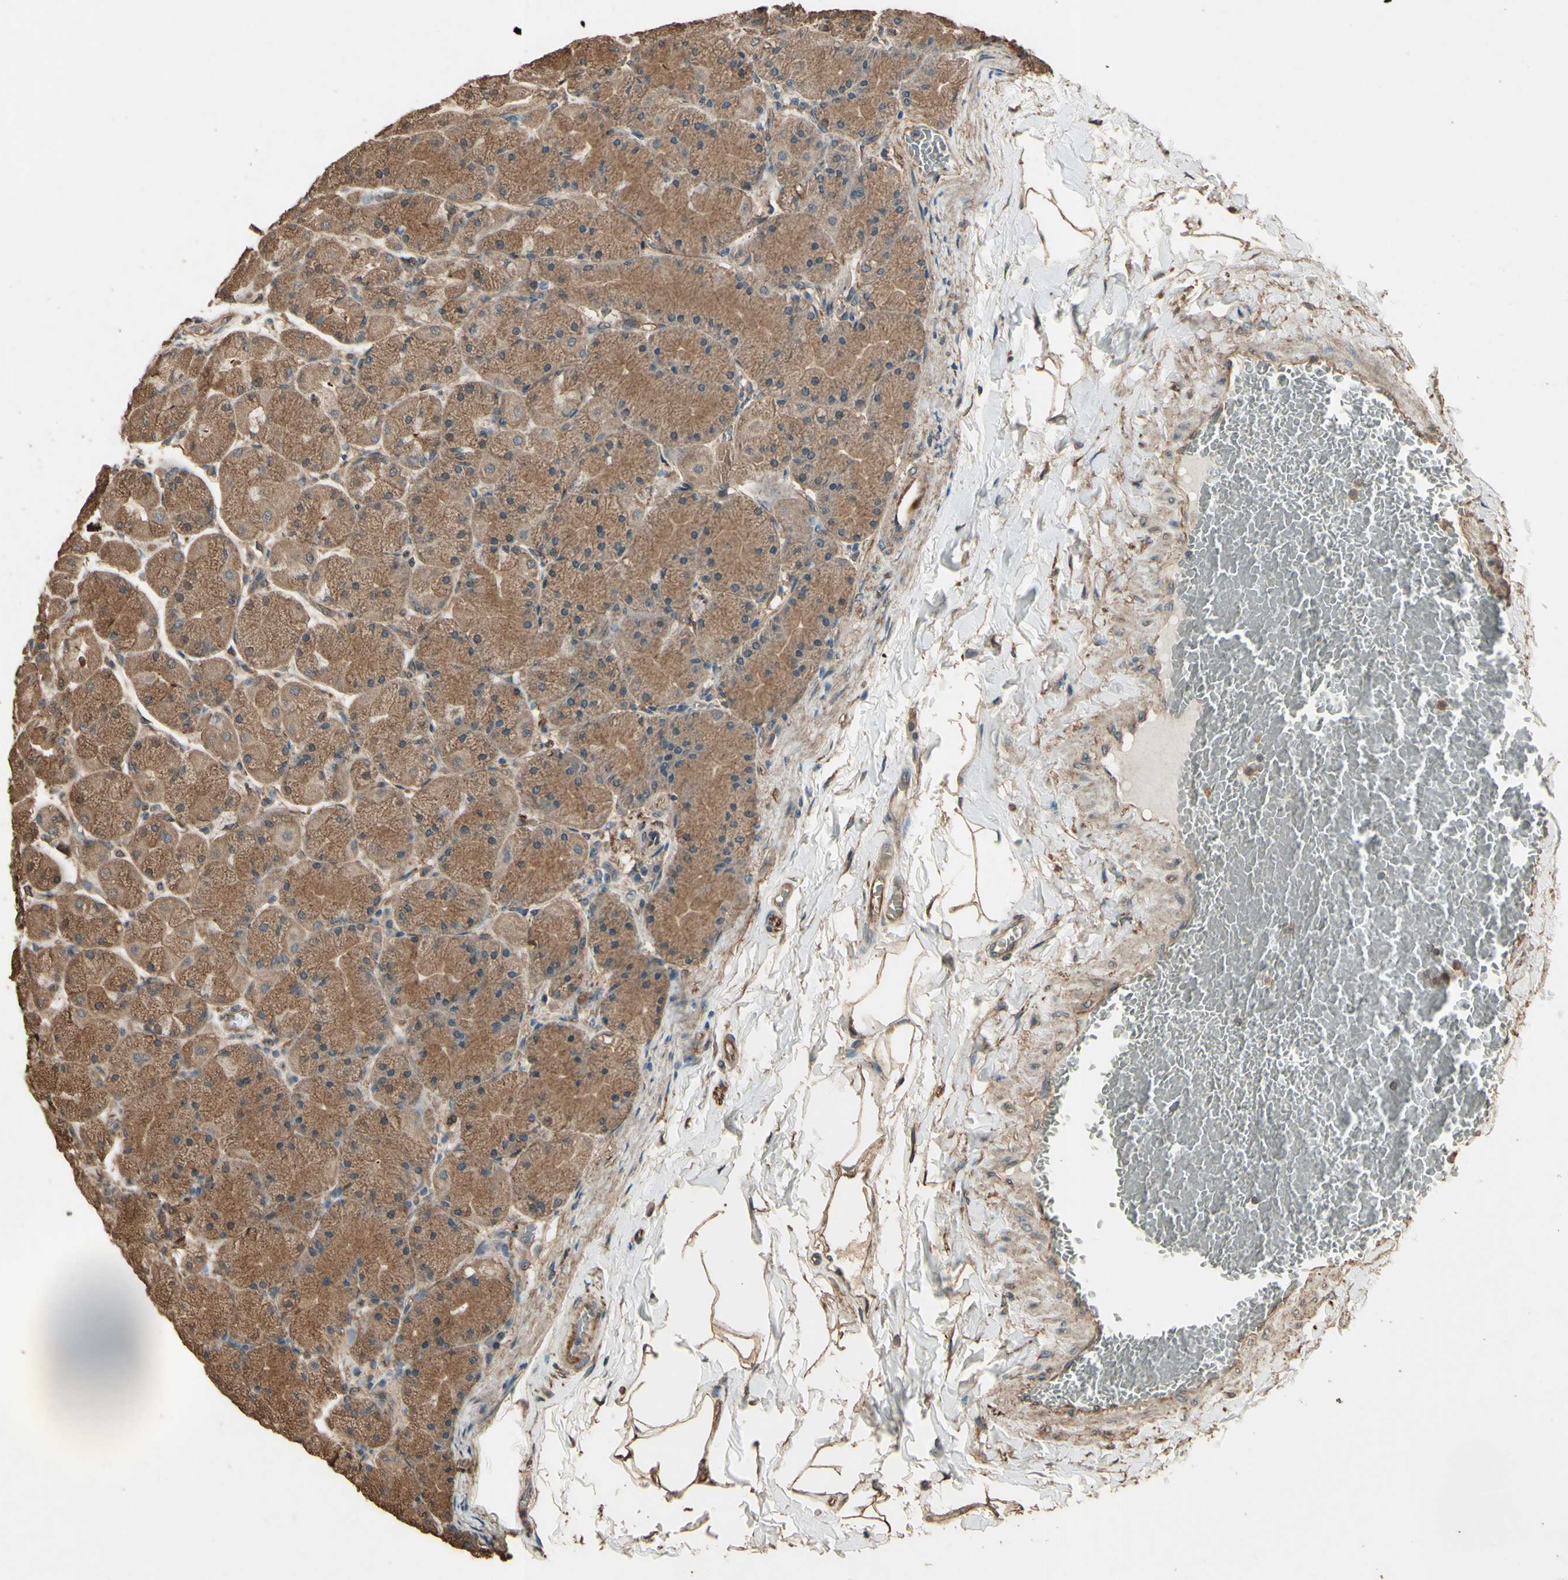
{"staining": {"intensity": "moderate", "quantity": ">75%", "location": "cytoplasmic/membranous"}, "tissue": "stomach", "cell_type": "Glandular cells", "image_type": "normal", "snomed": [{"axis": "morphology", "description": "Normal tissue, NOS"}, {"axis": "topography", "description": "Stomach, upper"}], "caption": "Unremarkable stomach exhibits moderate cytoplasmic/membranous positivity in approximately >75% of glandular cells.", "gene": "TSPO", "patient": {"sex": "female", "age": 56}}